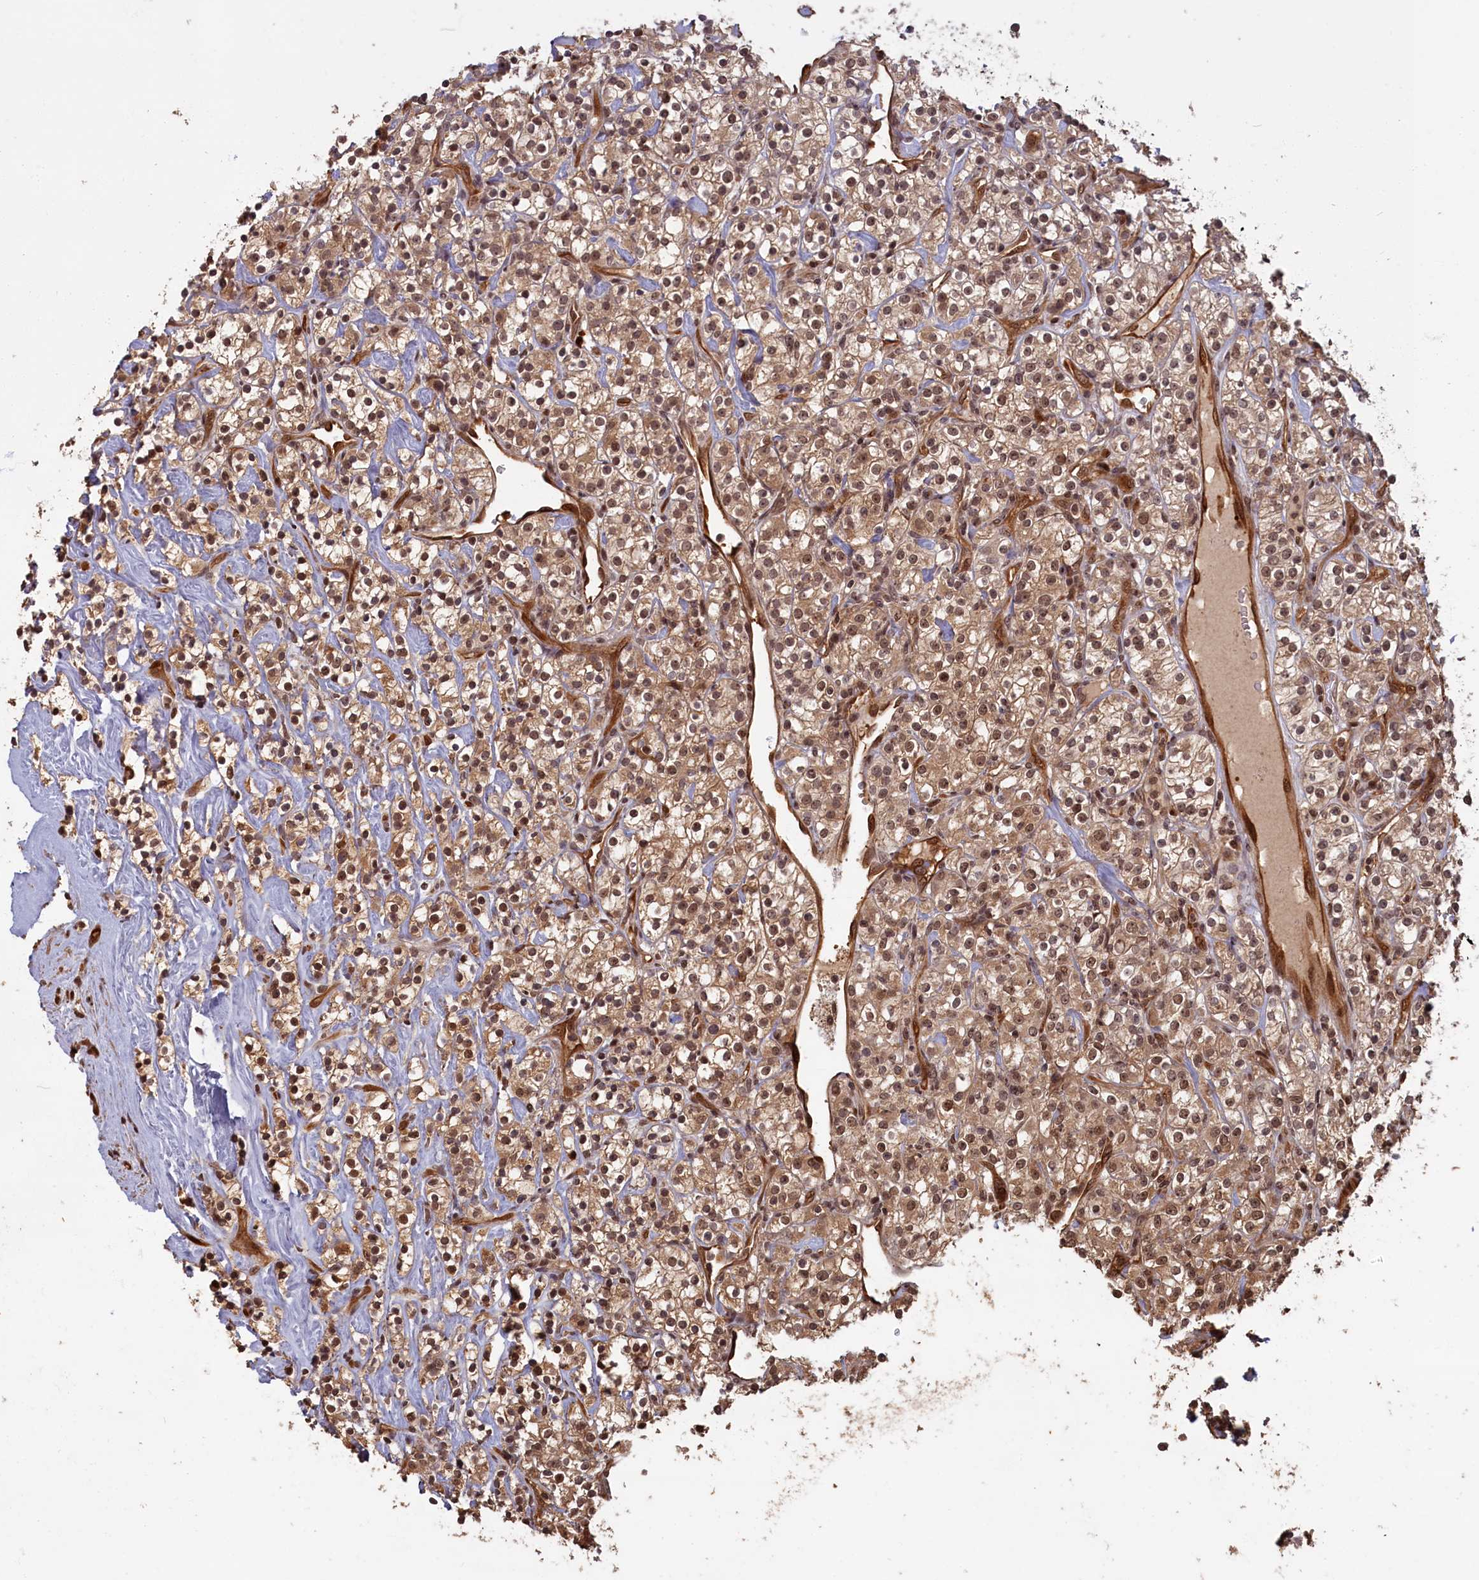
{"staining": {"intensity": "moderate", "quantity": ">75%", "location": "cytoplasmic/membranous,nuclear"}, "tissue": "renal cancer", "cell_type": "Tumor cells", "image_type": "cancer", "snomed": [{"axis": "morphology", "description": "Adenocarcinoma, NOS"}, {"axis": "topography", "description": "Kidney"}], "caption": "IHC micrograph of human renal cancer (adenocarcinoma) stained for a protein (brown), which shows medium levels of moderate cytoplasmic/membranous and nuclear expression in about >75% of tumor cells.", "gene": "HIF3A", "patient": {"sex": "male", "age": 77}}